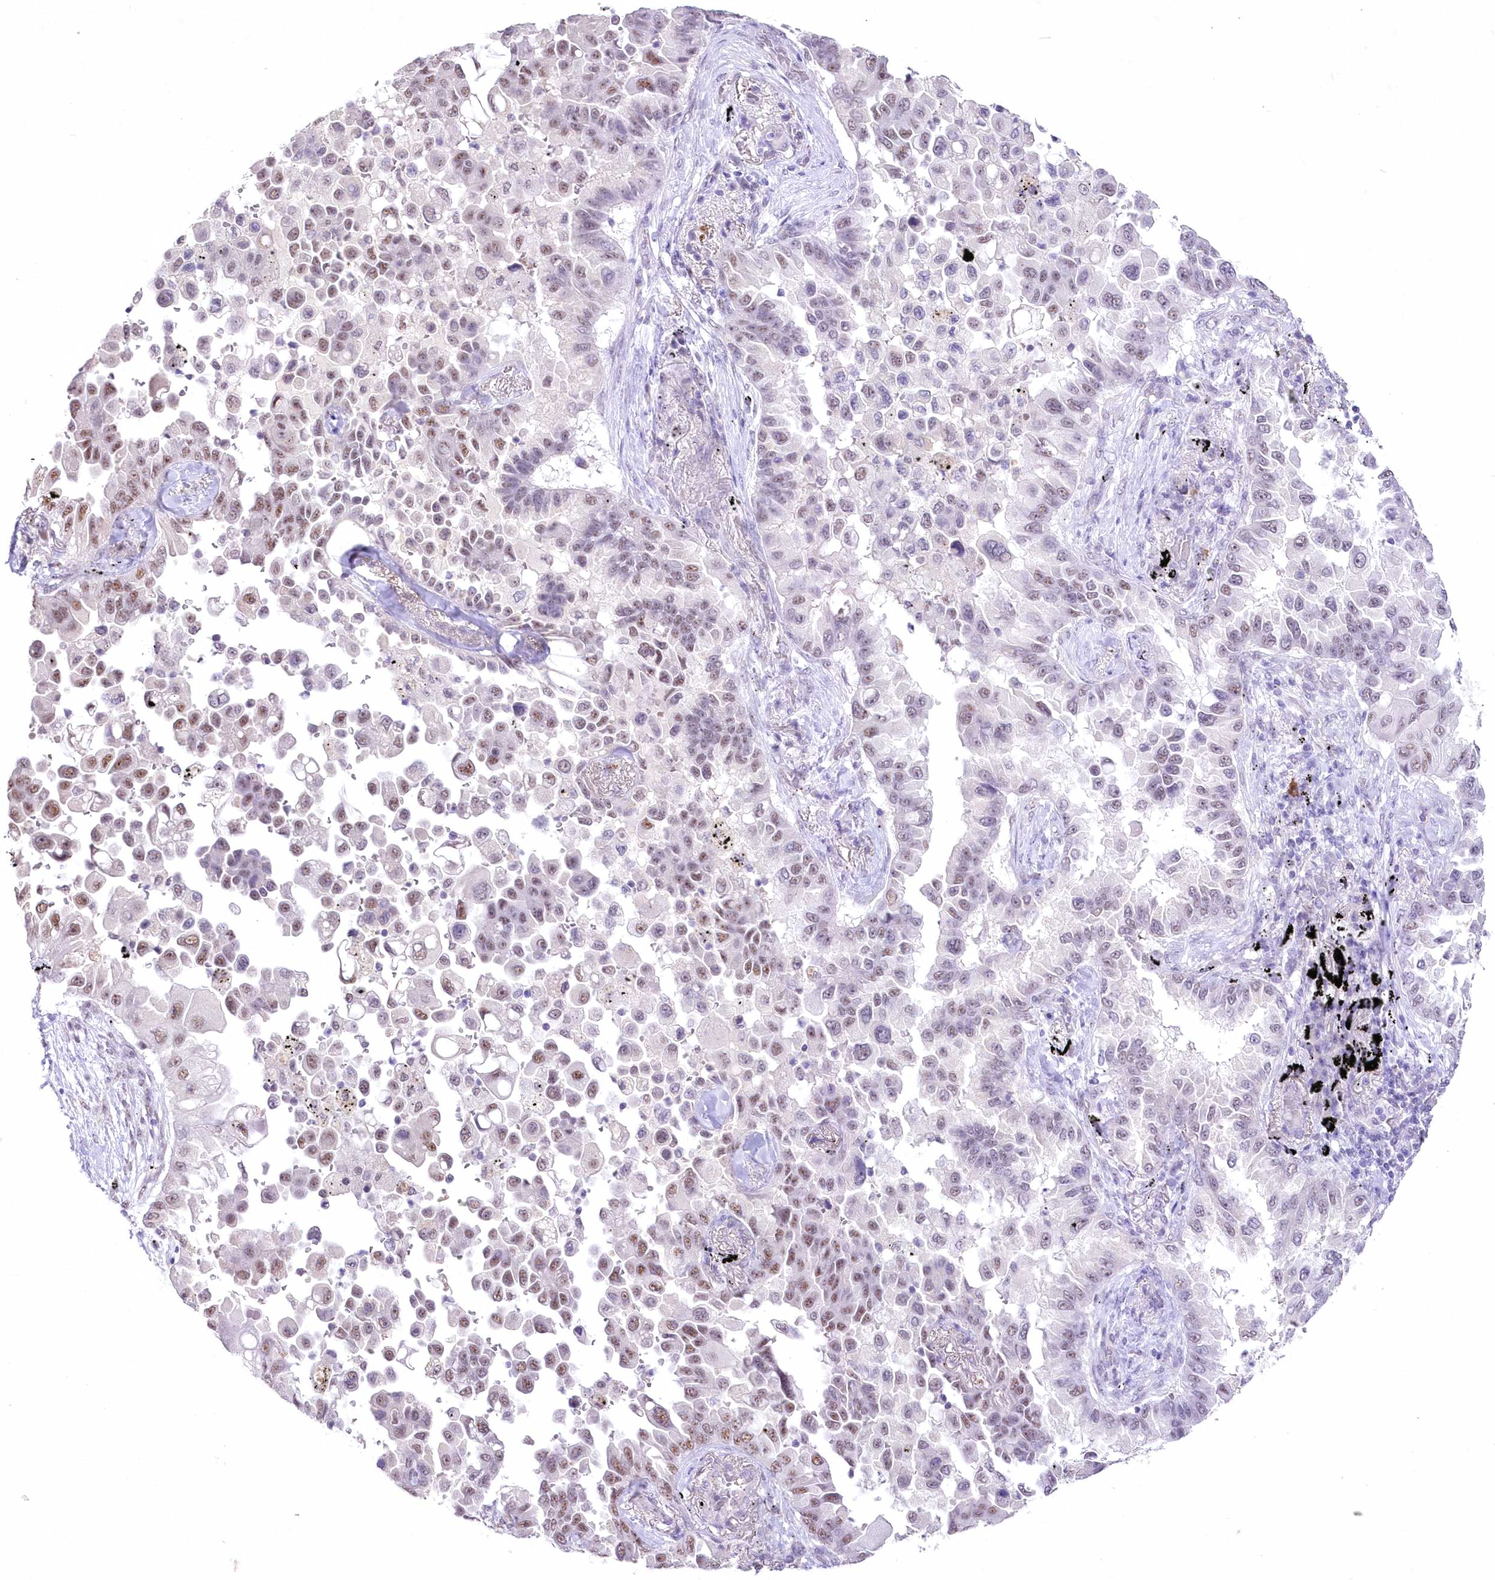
{"staining": {"intensity": "moderate", "quantity": "<25%", "location": "nuclear"}, "tissue": "lung cancer", "cell_type": "Tumor cells", "image_type": "cancer", "snomed": [{"axis": "morphology", "description": "Adenocarcinoma, NOS"}, {"axis": "topography", "description": "Lung"}], "caption": "Immunohistochemistry staining of adenocarcinoma (lung), which exhibits low levels of moderate nuclear positivity in about <25% of tumor cells indicating moderate nuclear protein expression. The staining was performed using DAB (brown) for protein detection and nuclei were counterstained in hematoxylin (blue).", "gene": "RBM27", "patient": {"sex": "female", "age": 67}}